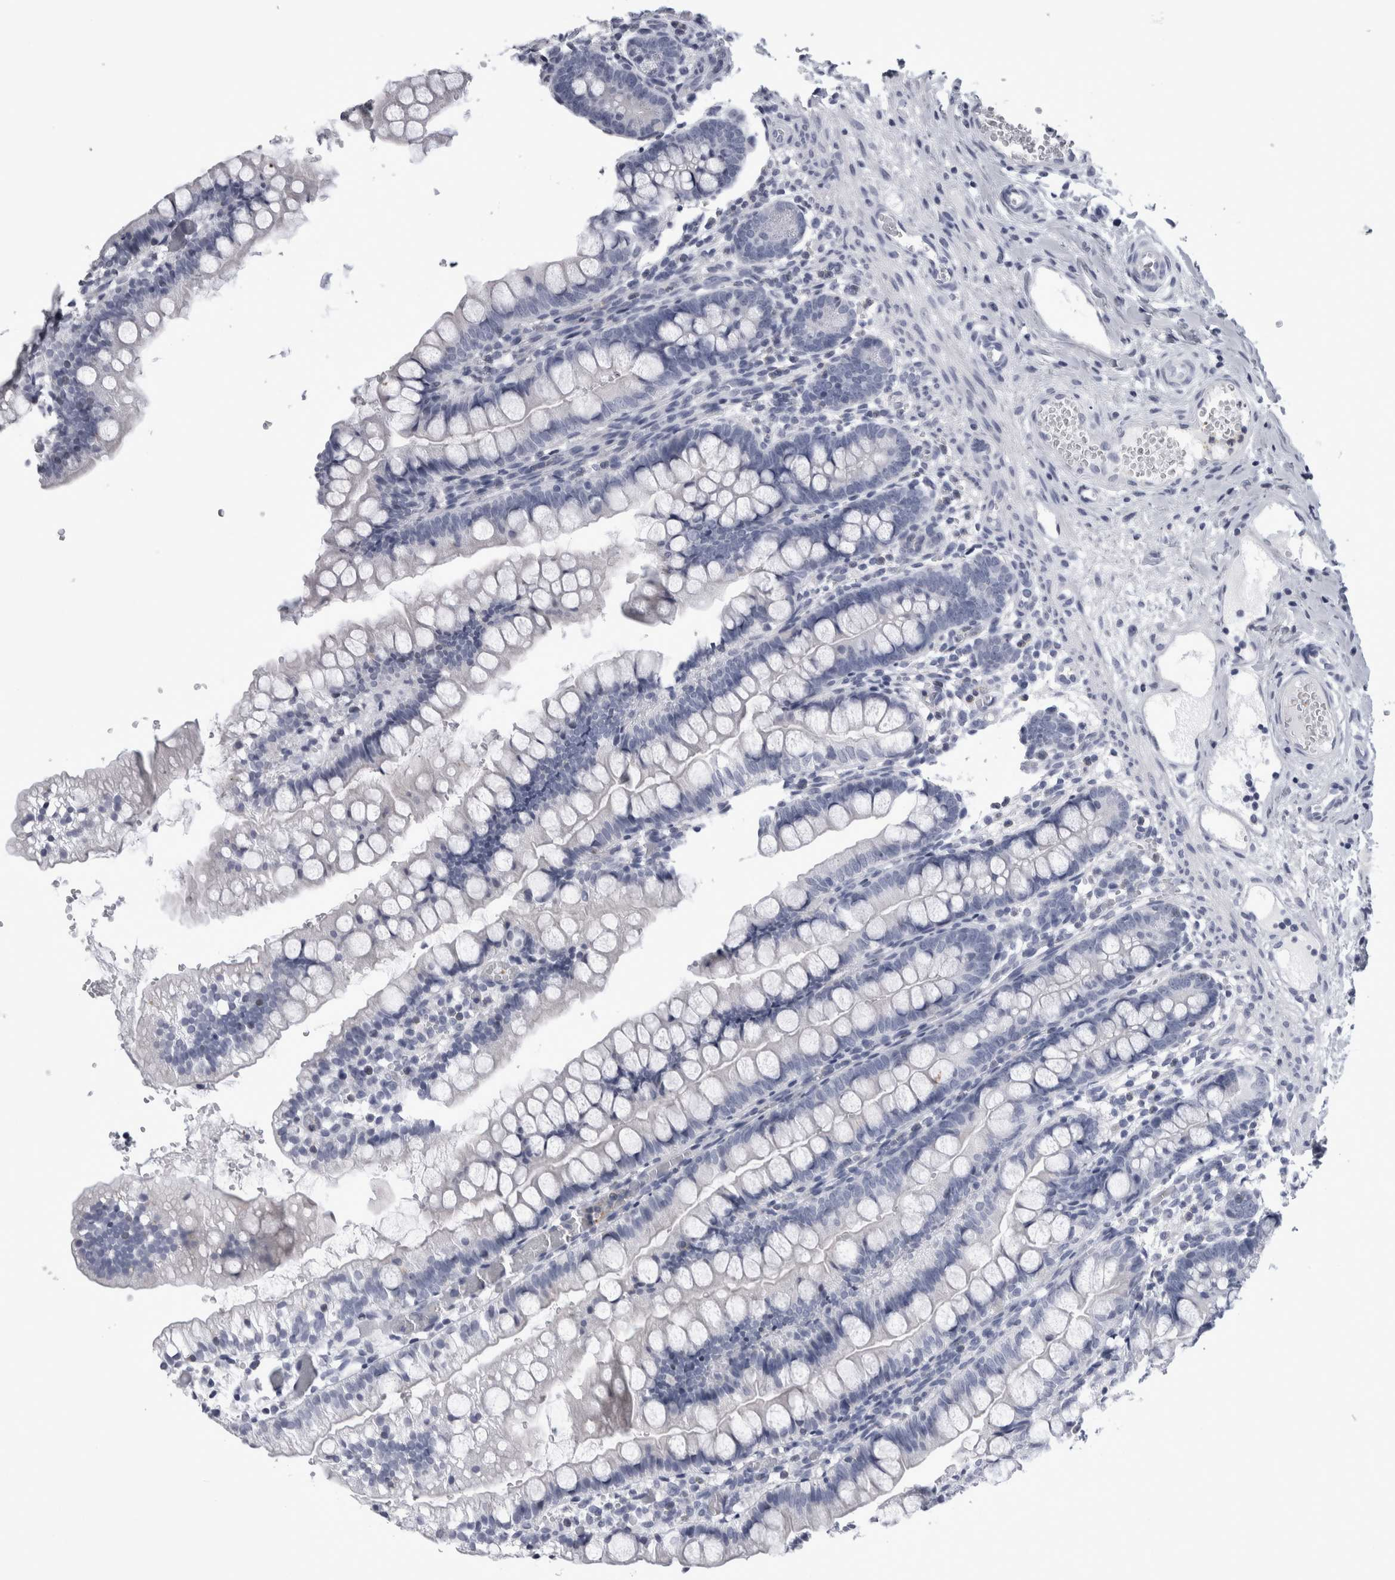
{"staining": {"intensity": "negative", "quantity": "none", "location": "none"}, "tissue": "small intestine", "cell_type": "Glandular cells", "image_type": "normal", "snomed": [{"axis": "morphology", "description": "Normal tissue, NOS"}, {"axis": "morphology", "description": "Developmental malformation"}, {"axis": "topography", "description": "Small intestine"}], "caption": "Glandular cells show no significant protein positivity in benign small intestine. (DAB (3,3'-diaminobenzidine) immunohistochemistry (IHC) visualized using brightfield microscopy, high magnification).", "gene": "ALDH8A1", "patient": {"sex": "male"}}